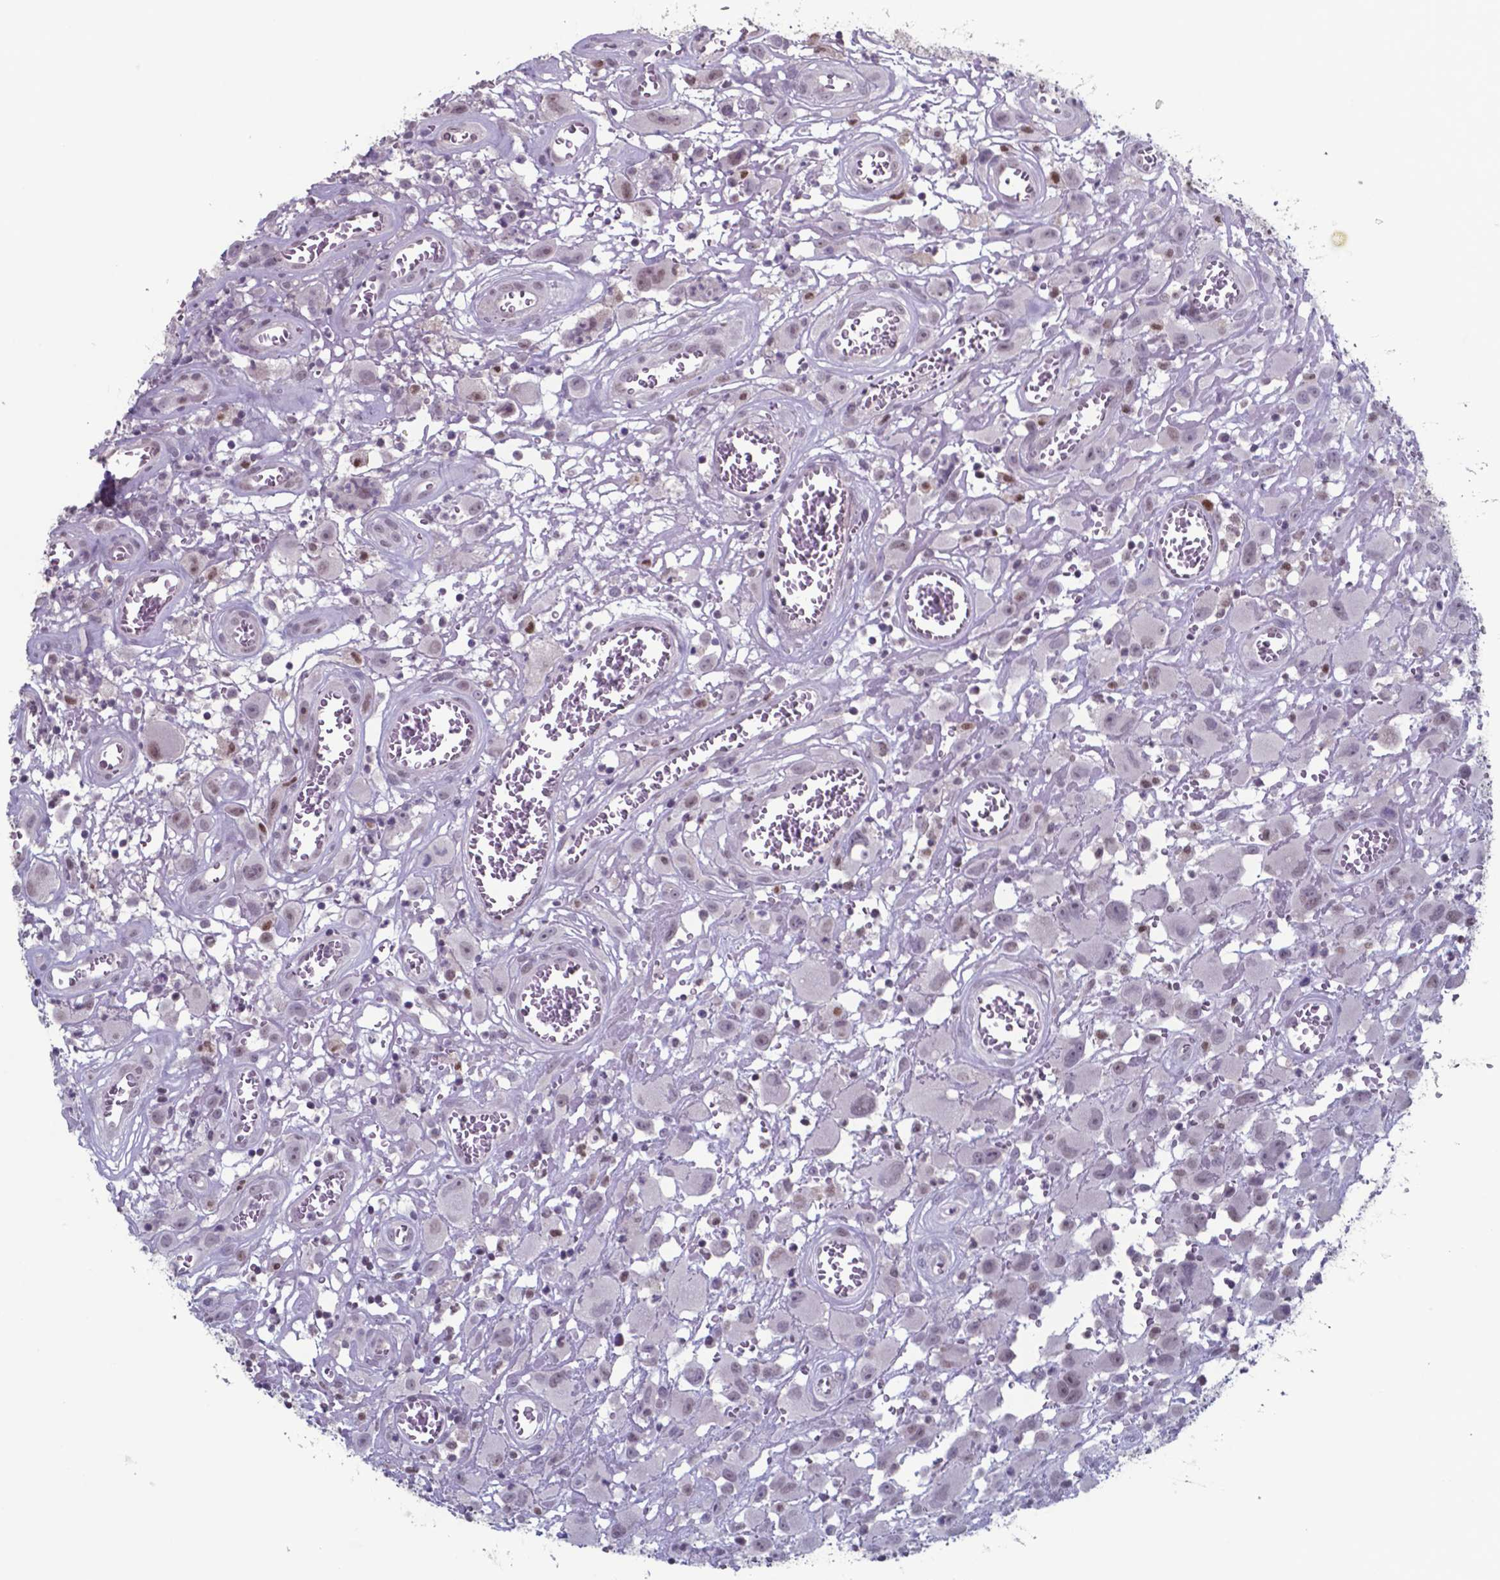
{"staining": {"intensity": "weak", "quantity": "<25%", "location": "nuclear"}, "tissue": "head and neck cancer", "cell_type": "Tumor cells", "image_type": "cancer", "snomed": [{"axis": "morphology", "description": "Squamous cell carcinoma, NOS"}, {"axis": "morphology", "description": "Squamous cell carcinoma, metastatic, NOS"}, {"axis": "topography", "description": "Oral tissue"}, {"axis": "topography", "description": "Head-Neck"}], "caption": "High power microscopy photomicrograph of an immunohistochemistry image of squamous cell carcinoma (head and neck), revealing no significant staining in tumor cells.", "gene": "TDP2", "patient": {"sex": "female", "age": 85}}